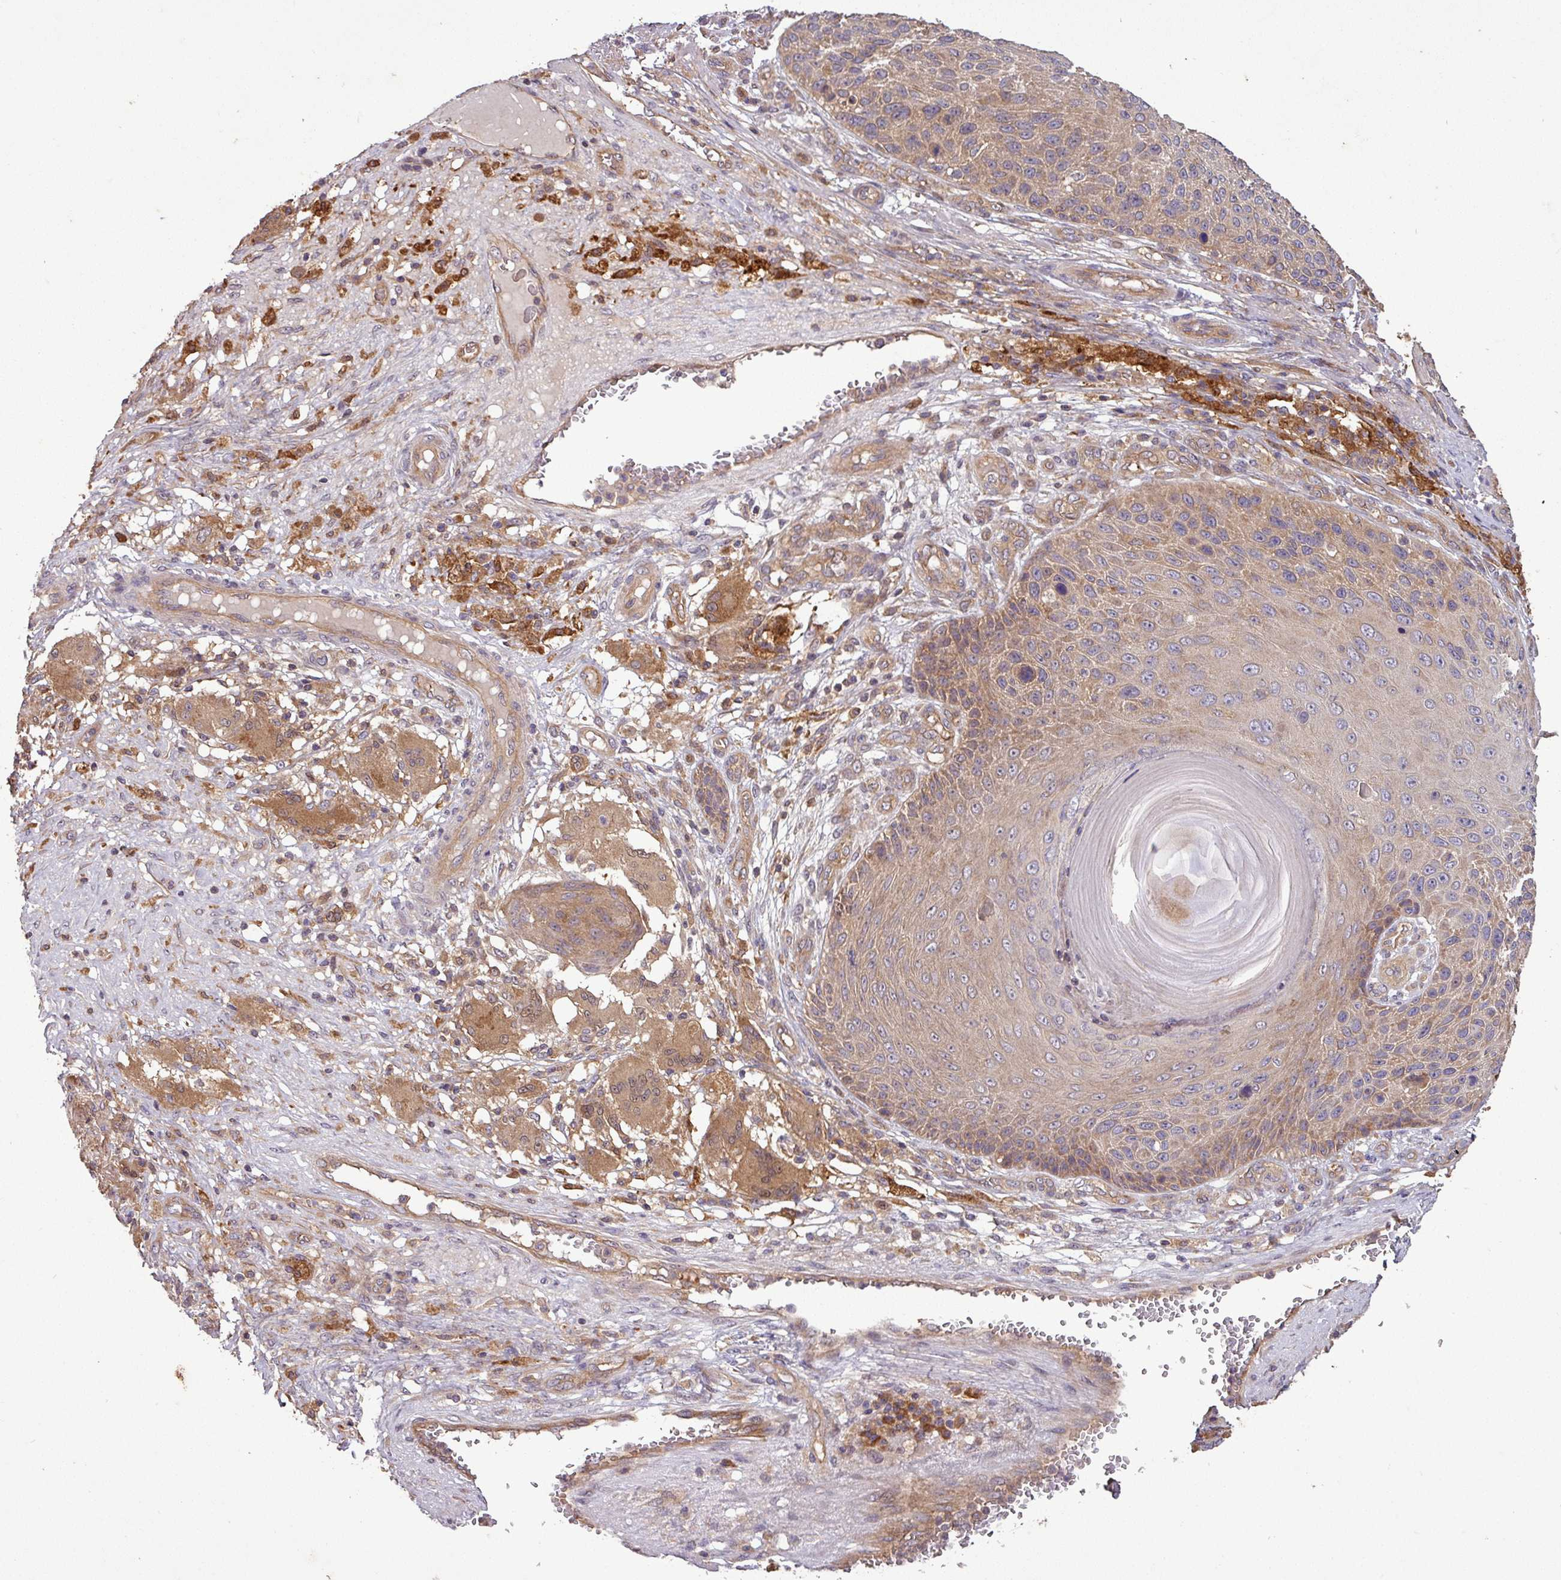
{"staining": {"intensity": "moderate", "quantity": ">75%", "location": "cytoplasmic/membranous"}, "tissue": "skin cancer", "cell_type": "Tumor cells", "image_type": "cancer", "snomed": [{"axis": "morphology", "description": "Squamous cell carcinoma, NOS"}, {"axis": "topography", "description": "Skin"}], "caption": "DAB immunohistochemical staining of human skin squamous cell carcinoma shows moderate cytoplasmic/membranous protein expression in about >75% of tumor cells.", "gene": "SIRPB2", "patient": {"sex": "female", "age": 88}}